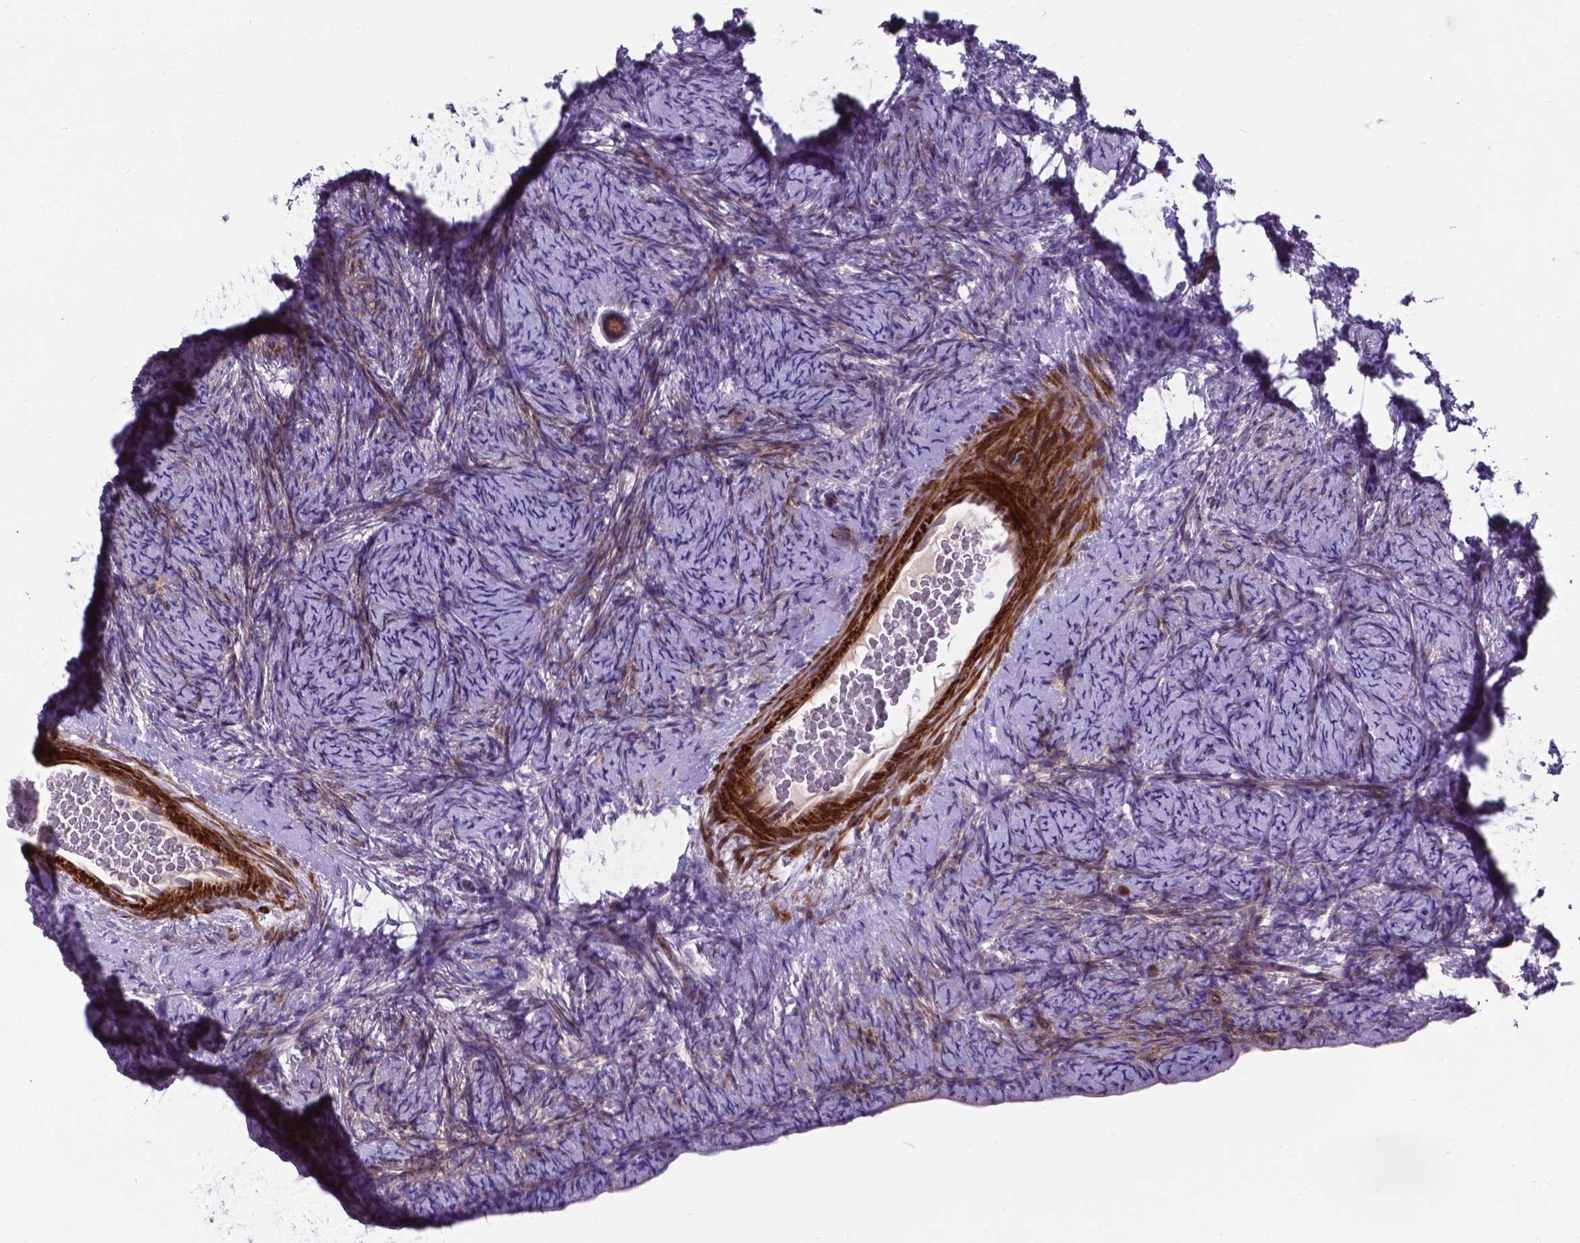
{"staining": {"intensity": "negative", "quantity": "none", "location": "none"}, "tissue": "ovary", "cell_type": "Ovarian stroma cells", "image_type": "normal", "snomed": [{"axis": "morphology", "description": "Normal tissue, NOS"}, {"axis": "topography", "description": "Ovary"}], "caption": "High magnification brightfield microscopy of unremarkable ovary stained with DAB (3,3'-diaminobenzidine) (brown) and counterstained with hematoxylin (blue): ovarian stroma cells show no significant staining. Brightfield microscopy of immunohistochemistry stained with DAB (brown) and hematoxylin (blue), captured at high magnification.", "gene": "PFKFB4", "patient": {"sex": "female", "age": 34}}